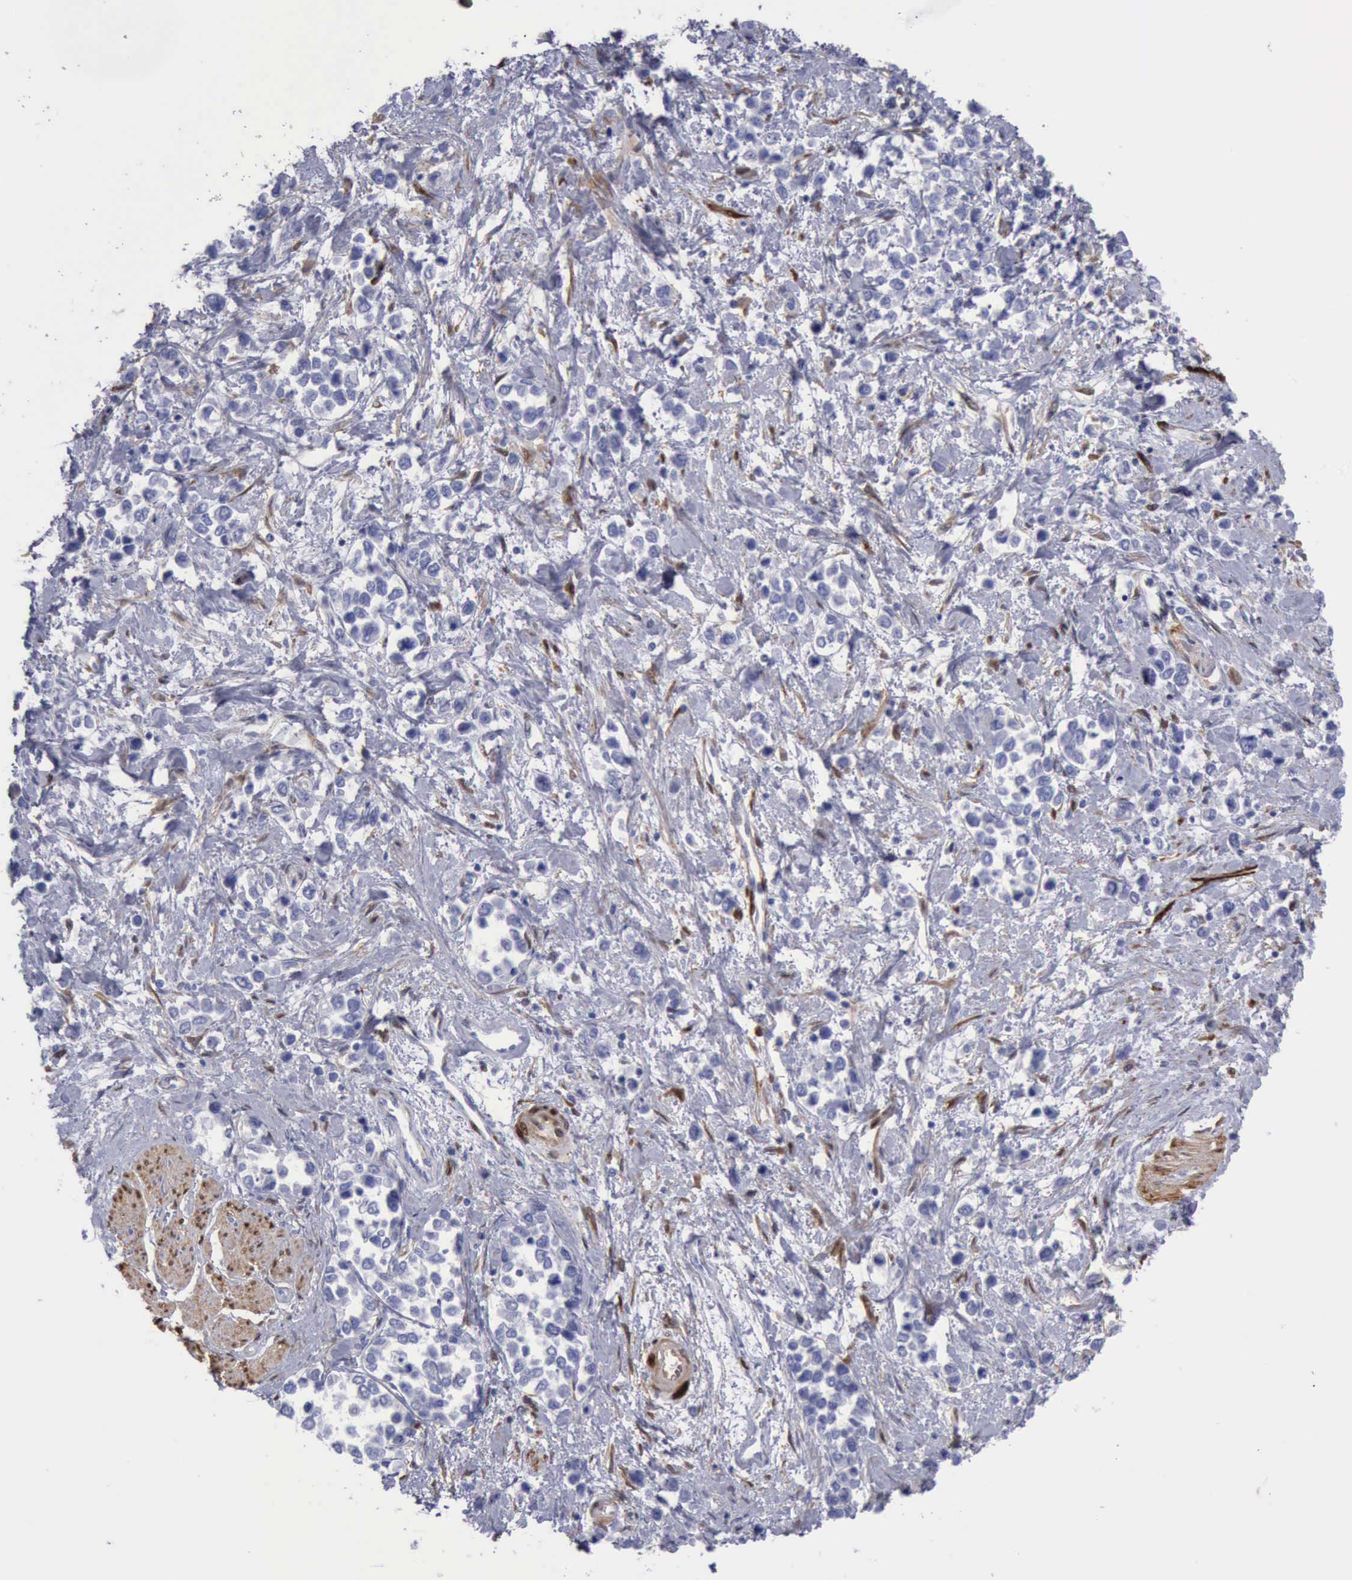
{"staining": {"intensity": "negative", "quantity": "none", "location": "none"}, "tissue": "stomach cancer", "cell_type": "Tumor cells", "image_type": "cancer", "snomed": [{"axis": "morphology", "description": "Adenocarcinoma, NOS"}, {"axis": "topography", "description": "Stomach, upper"}], "caption": "High magnification brightfield microscopy of adenocarcinoma (stomach) stained with DAB (brown) and counterstained with hematoxylin (blue): tumor cells show no significant staining.", "gene": "FHL1", "patient": {"sex": "male", "age": 76}}